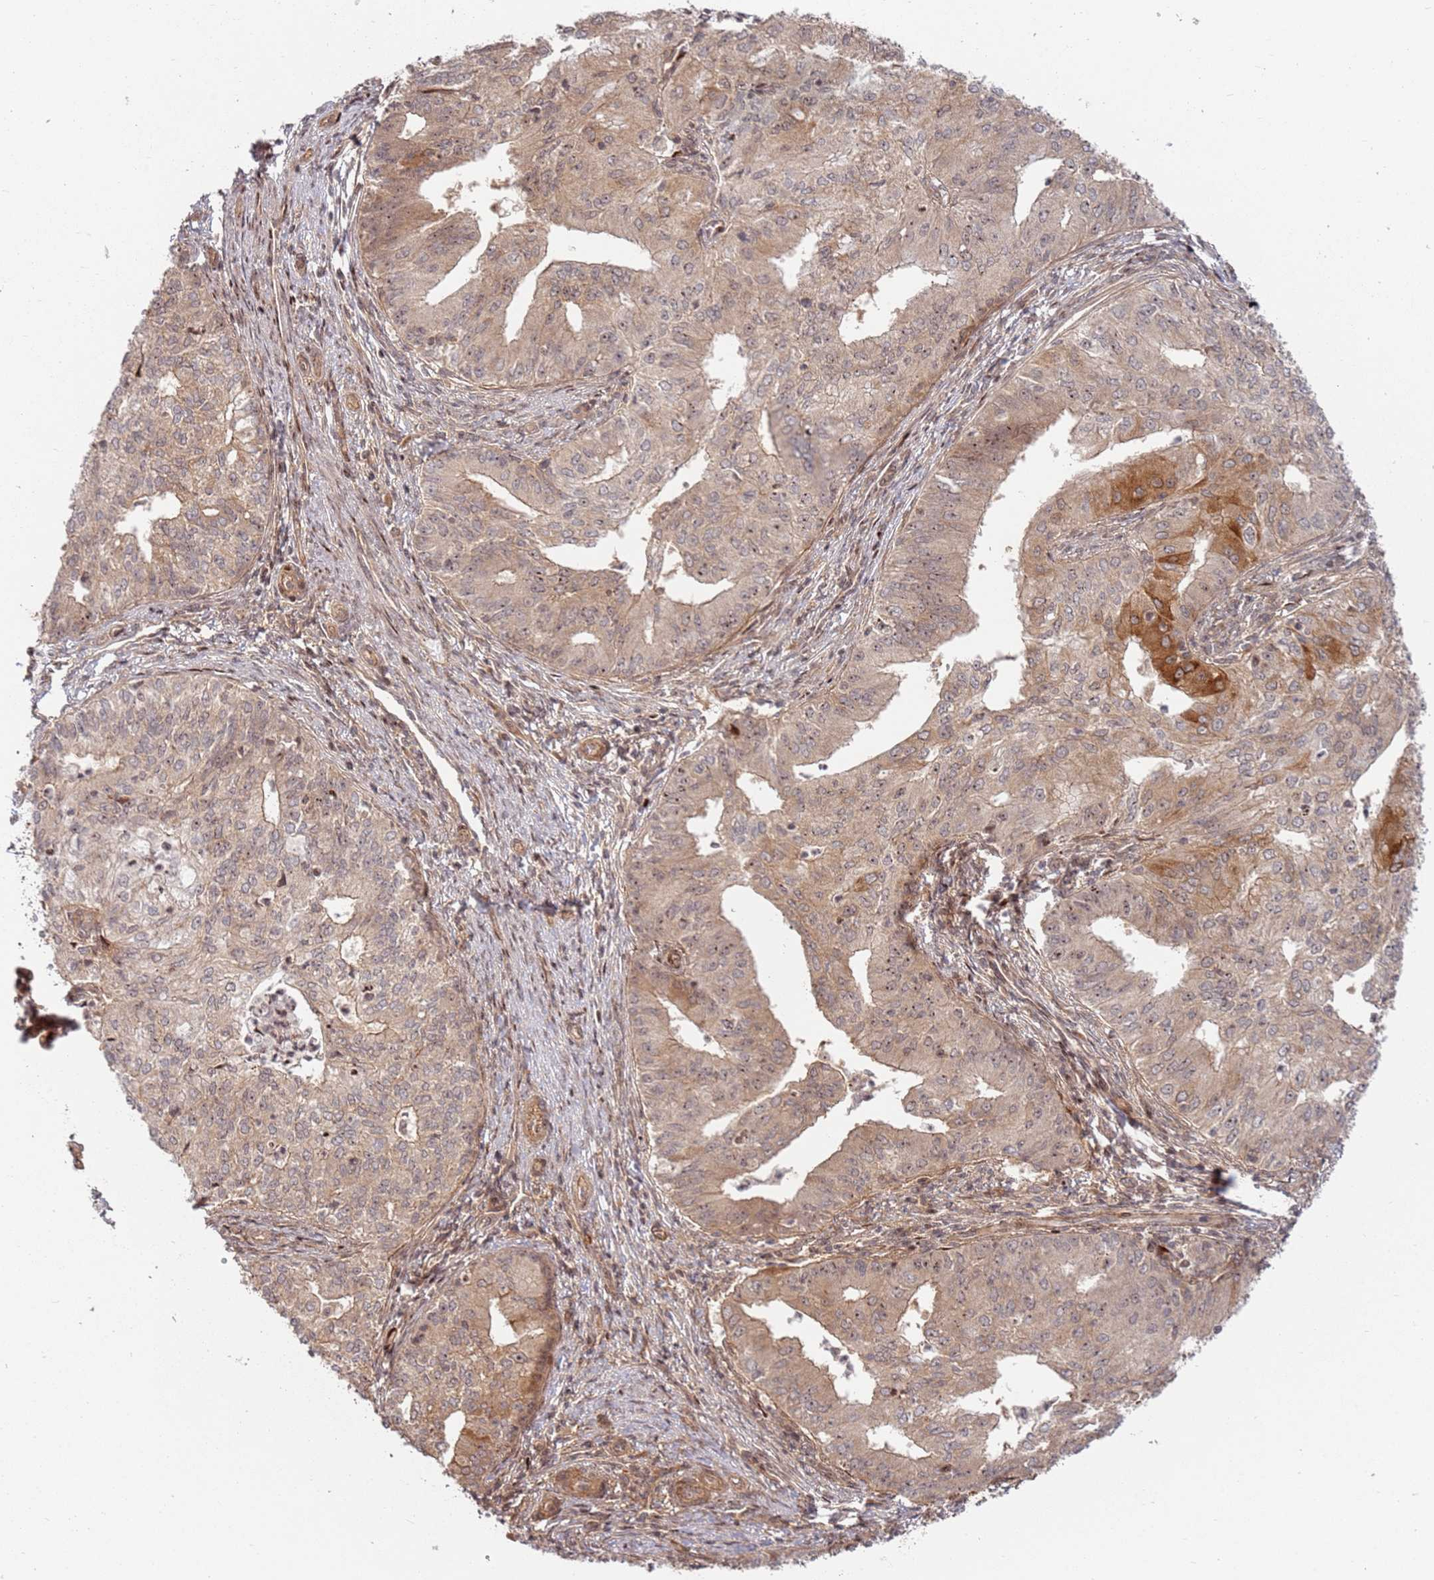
{"staining": {"intensity": "weak", "quantity": ">75%", "location": "cytoplasmic/membranous"}, "tissue": "endometrial cancer", "cell_type": "Tumor cells", "image_type": "cancer", "snomed": [{"axis": "morphology", "description": "Adenocarcinoma, NOS"}, {"axis": "topography", "description": "Endometrium"}], "caption": "Weak cytoplasmic/membranous protein expression is seen in approximately >75% of tumor cells in endometrial cancer (adenocarcinoma).", "gene": "TMEM233", "patient": {"sex": "female", "age": 50}}